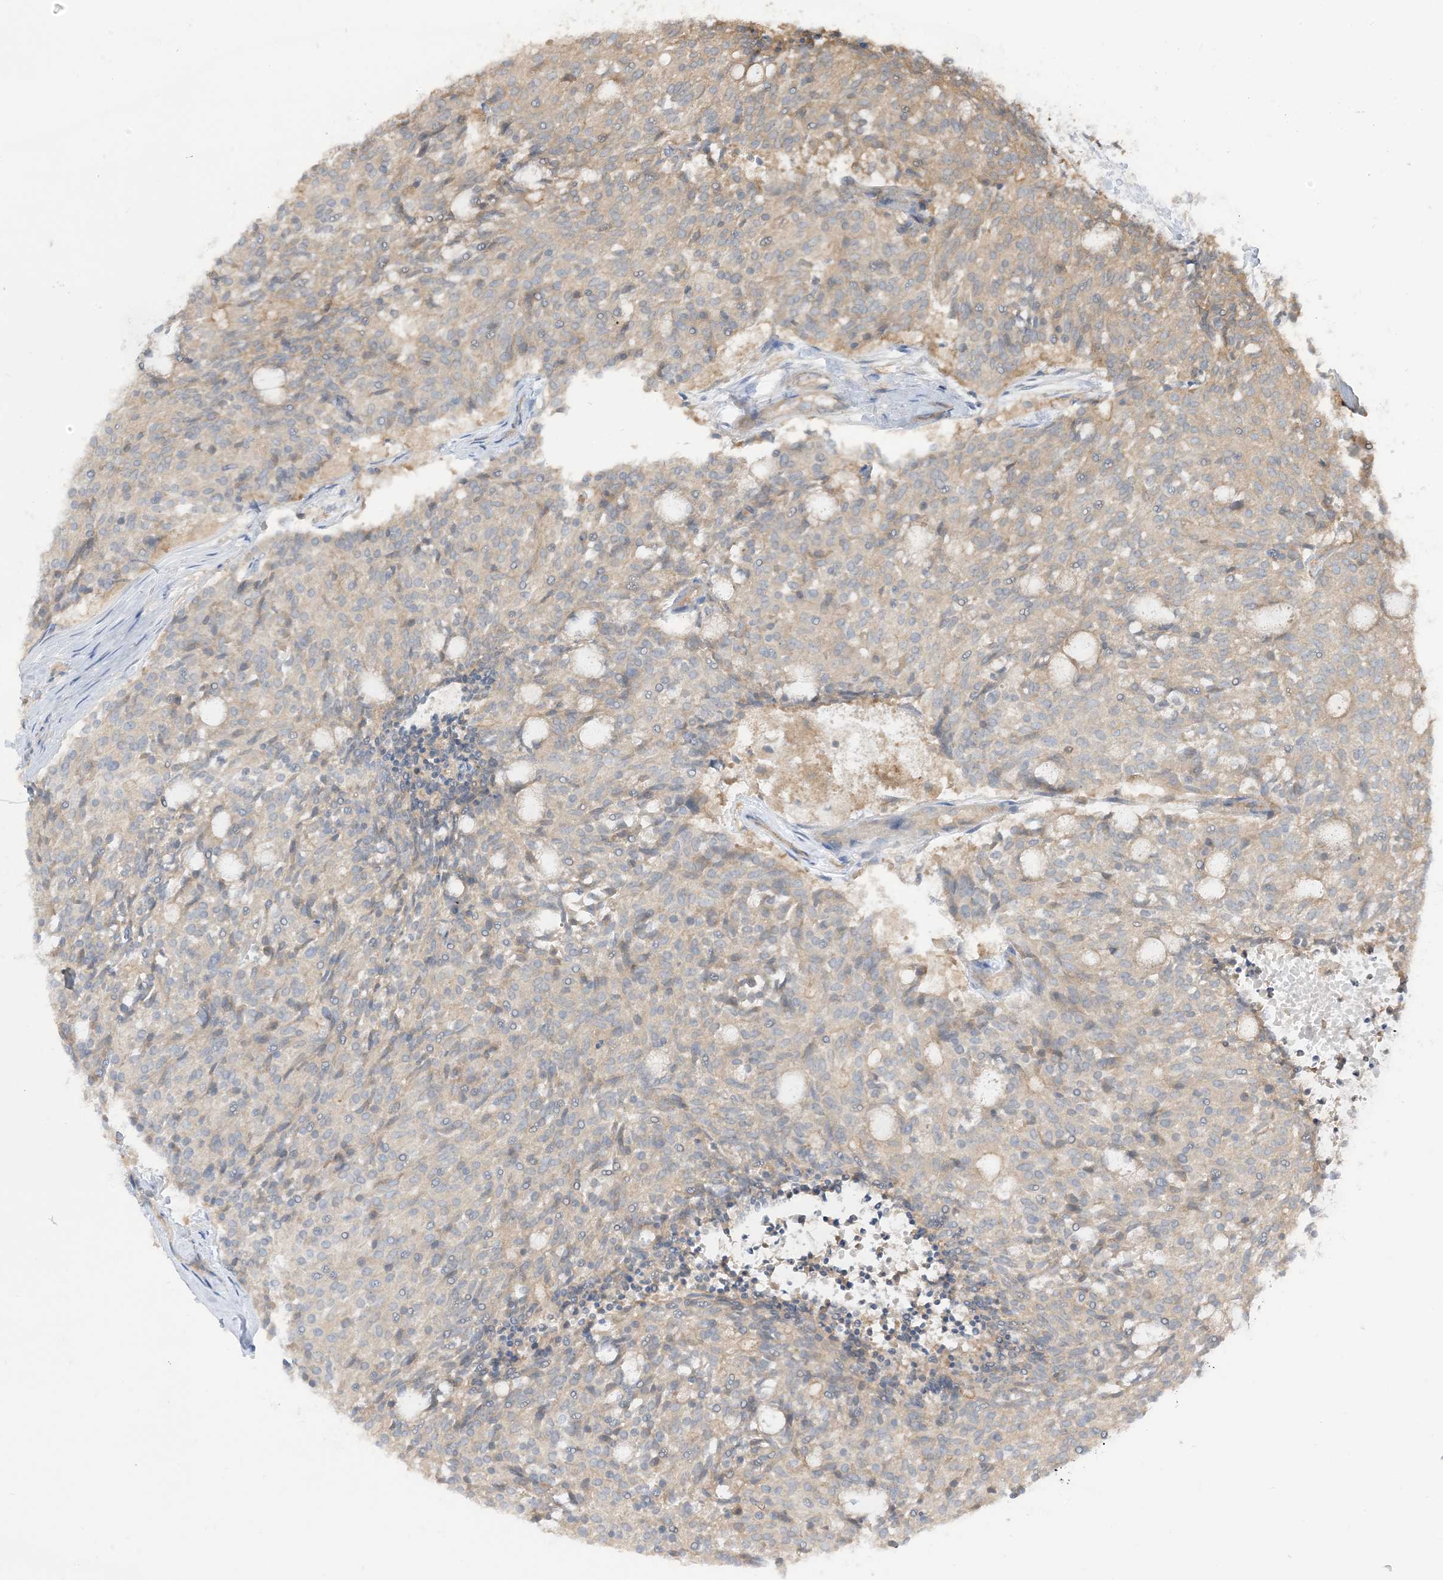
{"staining": {"intensity": "weak", "quantity": "<25%", "location": "cytoplasmic/membranous"}, "tissue": "carcinoid", "cell_type": "Tumor cells", "image_type": "cancer", "snomed": [{"axis": "morphology", "description": "Carcinoid, malignant, NOS"}, {"axis": "topography", "description": "Pancreas"}], "caption": "IHC micrograph of neoplastic tissue: carcinoid stained with DAB (3,3'-diaminobenzidine) demonstrates no significant protein positivity in tumor cells.", "gene": "CAPZB", "patient": {"sex": "female", "age": 54}}